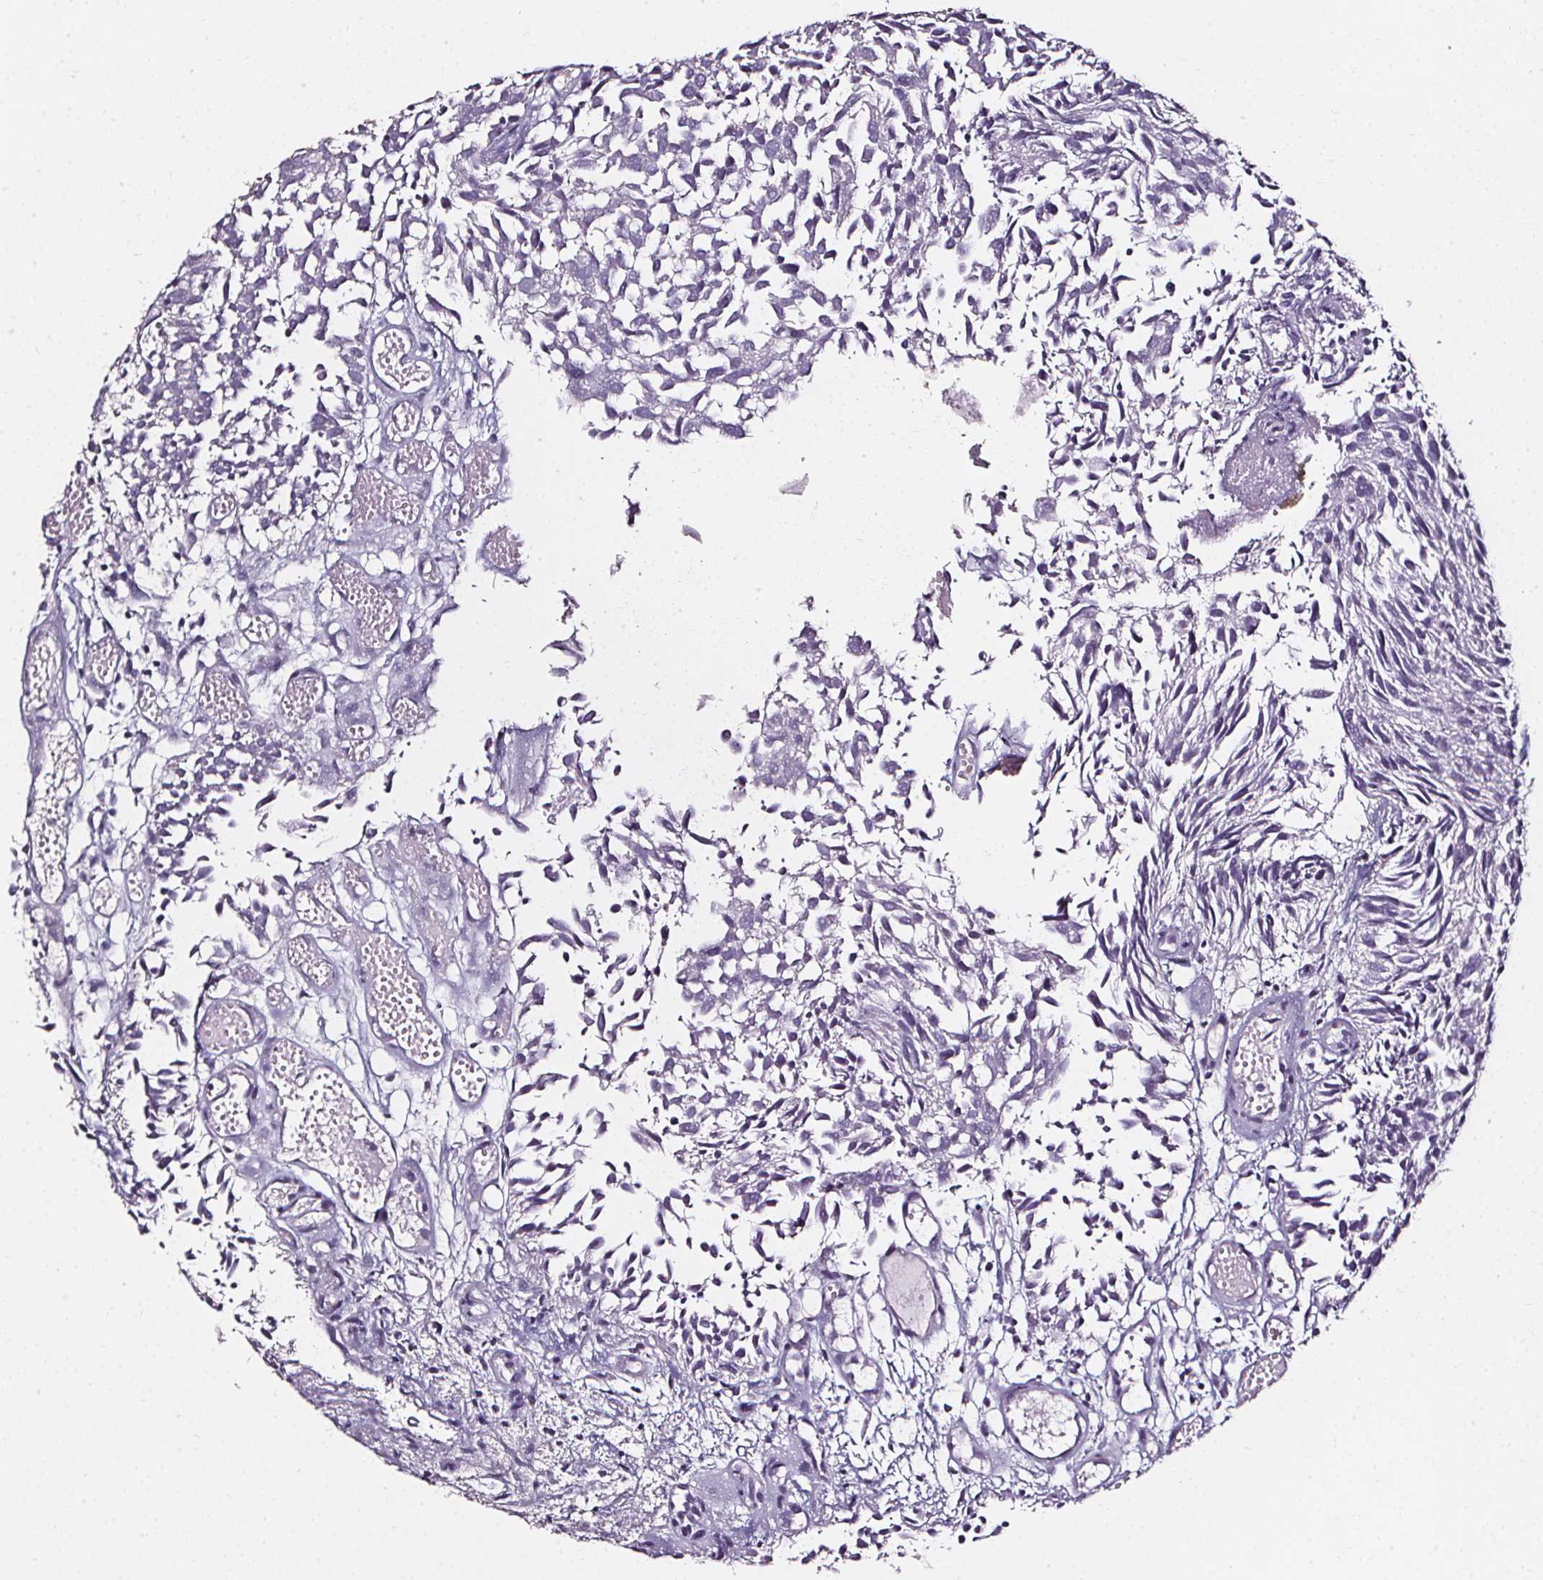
{"staining": {"intensity": "negative", "quantity": "none", "location": "none"}, "tissue": "urothelial cancer", "cell_type": "Tumor cells", "image_type": "cancer", "snomed": [{"axis": "morphology", "description": "Urothelial carcinoma, Low grade"}, {"axis": "topography", "description": "Urinary bladder"}], "caption": "The IHC image has no significant expression in tumor cells of urothelial cancer tissue.", "gene": "DEFA5", "patient": {"sex": "male", "age": 70}}